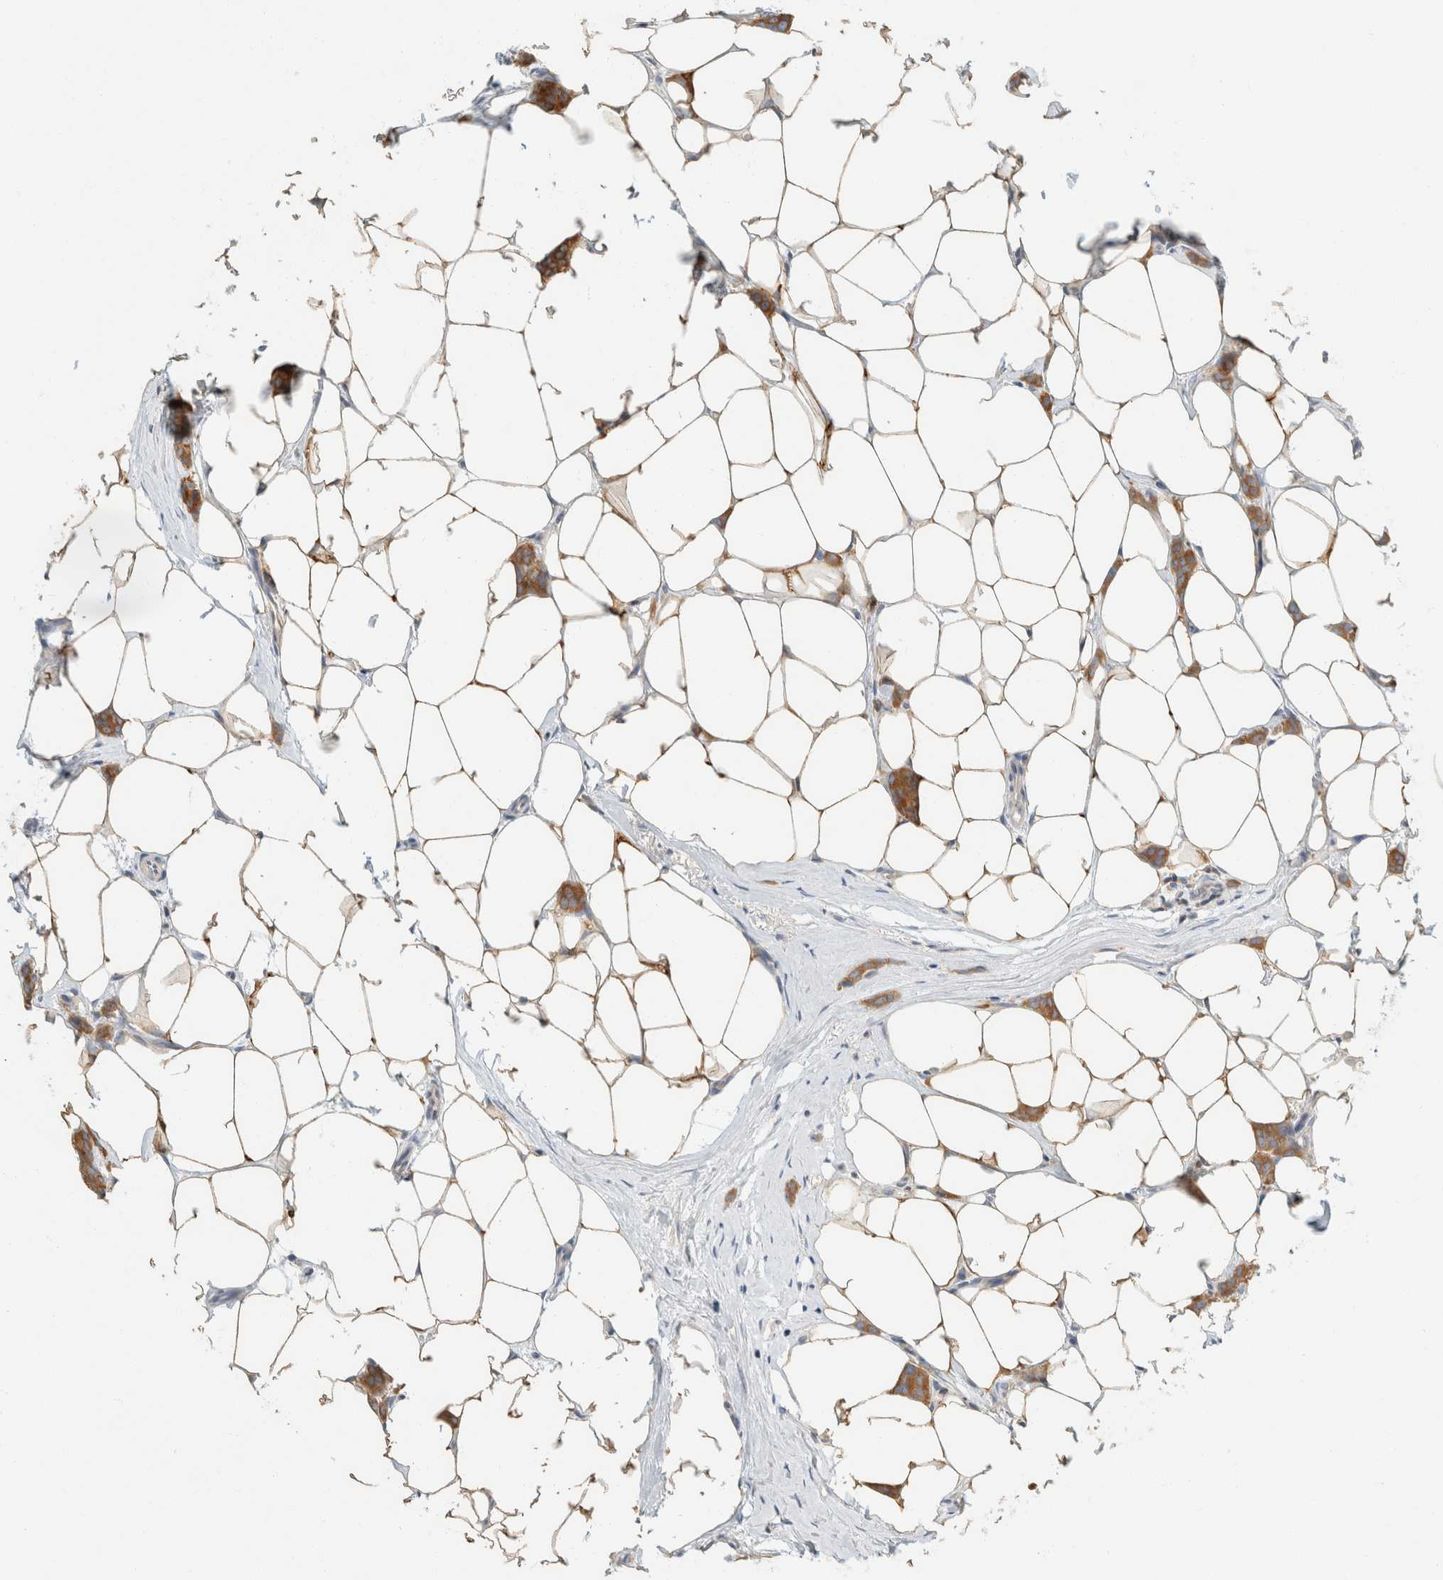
{"staining": {"intensity": "moderate", "quantity": ">75%", "location": "cytoplasmic/membranous"}, "tissue": "breast cancer", "cell_type": "Tumor cells", "image_type": "cancer", "snomed": [{"axis": "morphology", "description": "Lobular carcinoma"}, {"axis": "topography", "description": "Skin"}, {"axis": "topography", "description": "Breast"}], "caption": "Human breast lobular carcinoma stained for a protein (brown) exhibits moderate cytoplasmic/membranous positive staining in approximately >75% of tumor cells.", "gene": "SH3GLB2", "patient": {"sex": "female", "age": 46}}